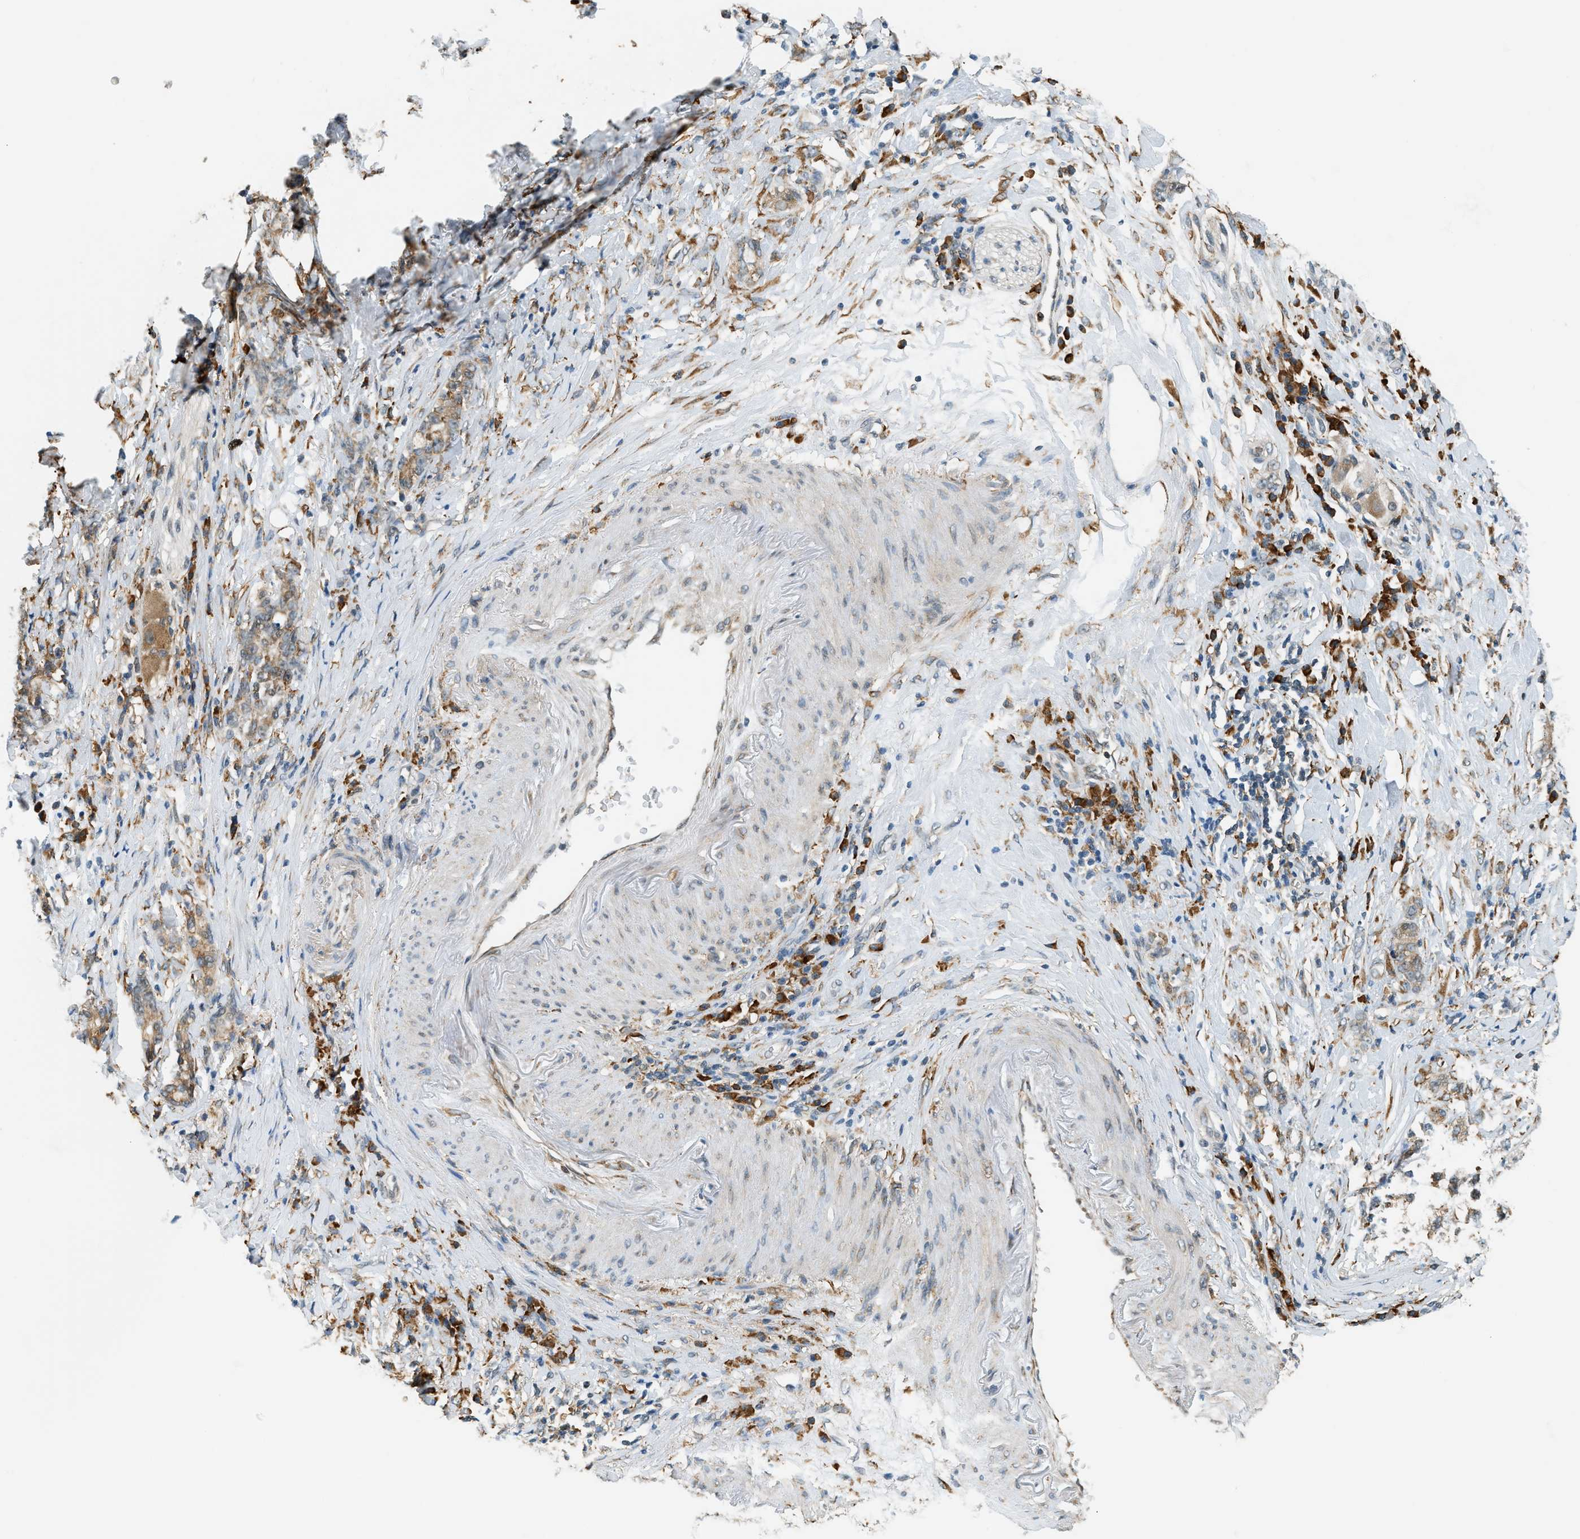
{"staining": {"intensity": "moderate", "quantity": ">75%", "location": "cytoplasmic/membranous"}, "tissue": "stomach cancer", "cell_type": "Tumor cells", "image_type": "cancer", "snomed": [{"axis": "morphology", "description": "Adenocarcinoma, NOS"}, {"axis": "topography", "description": "Stomach, lower"}], "caption": "Protein expression analysis of human stomach cancer reveals moderate cytoplasmic/membranous expression in about >75% of tumor cells.", "gene": "SEMA4D", "patient": {"sex": "male", "age": 88}}